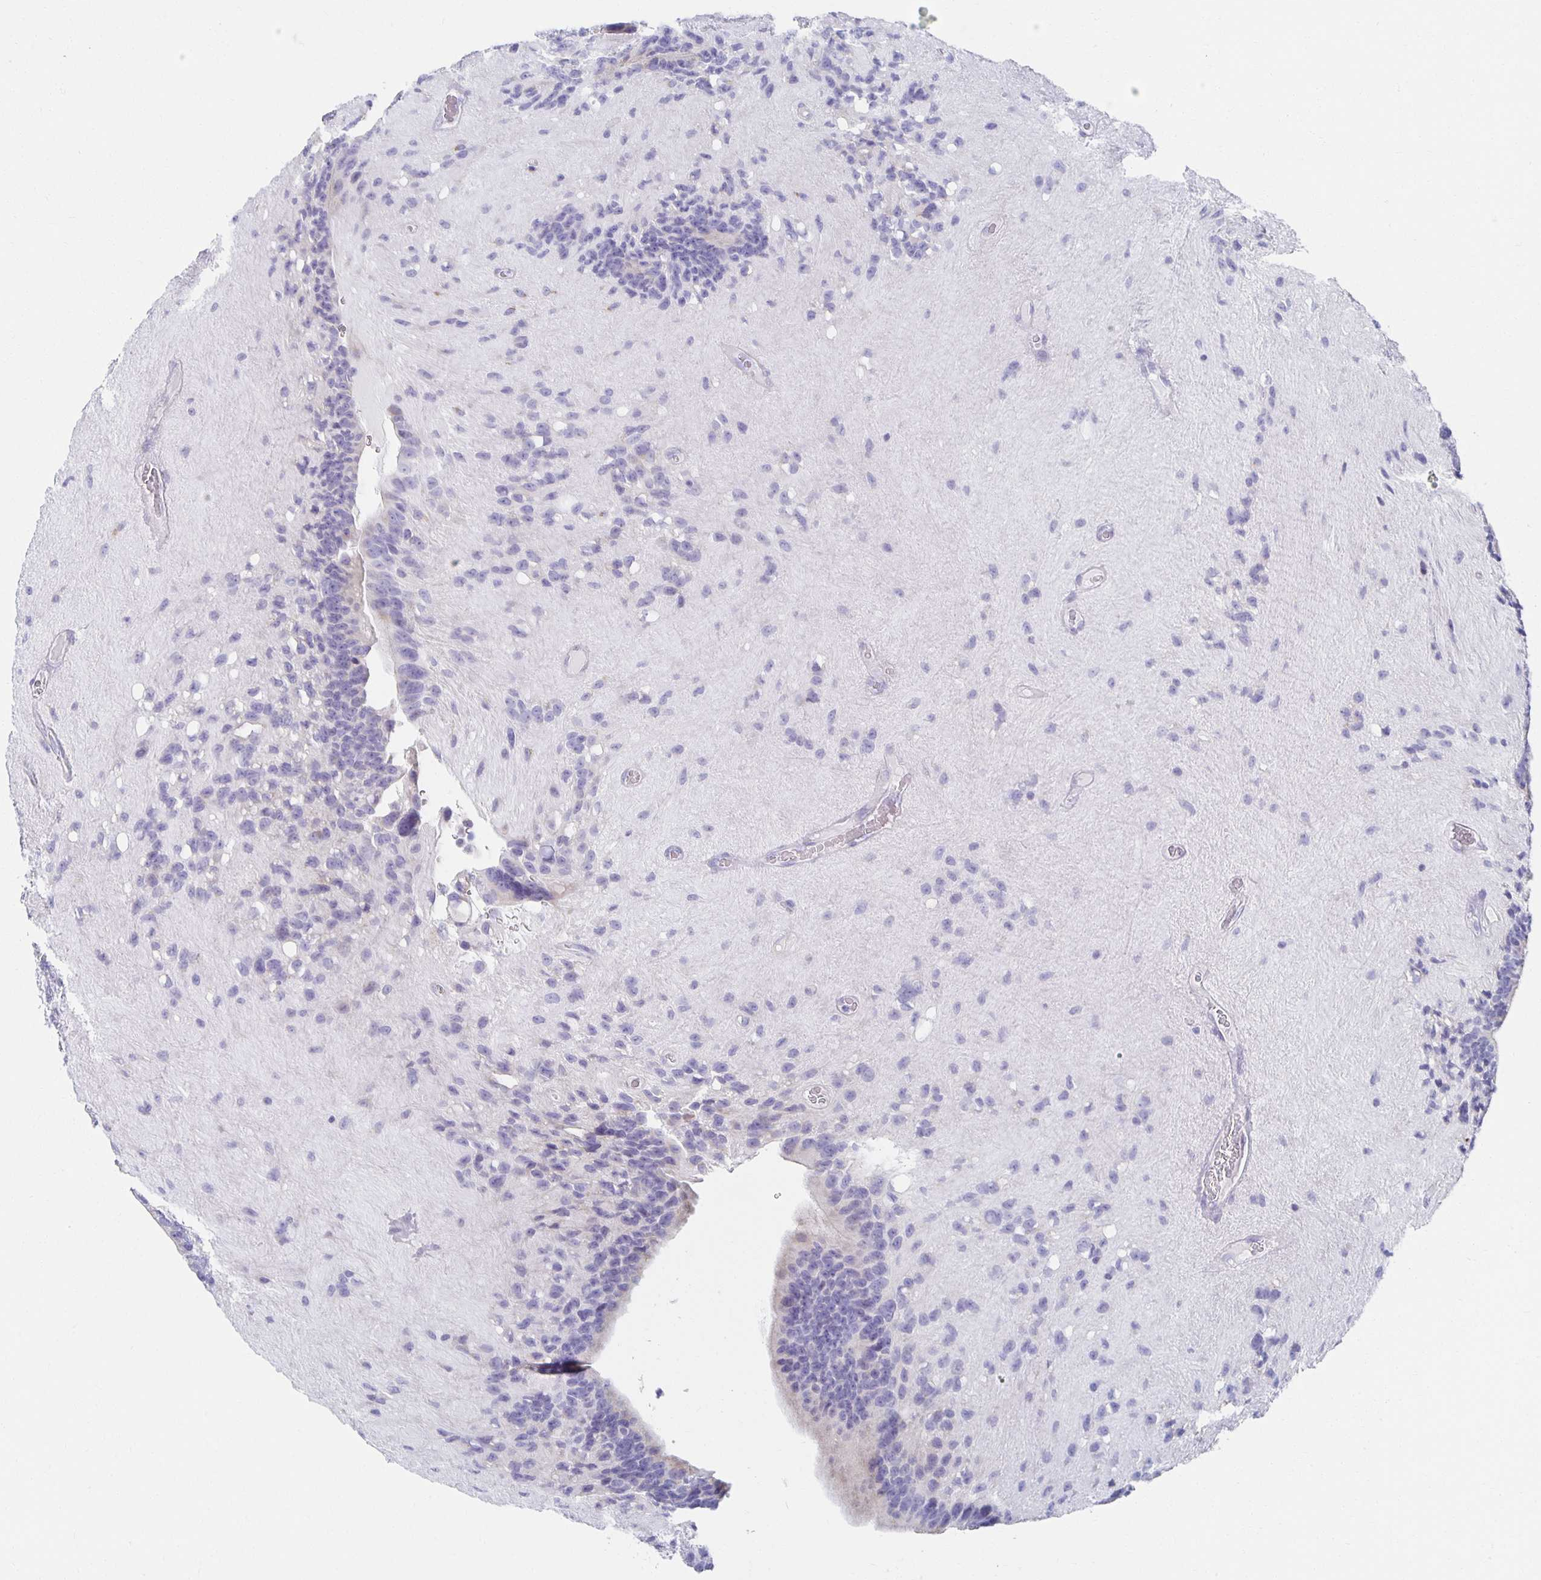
{"staining": {"intensity": "negative", "quantity": "none", "location": "none"}, "tissue": "glioma", "cell_type": "Tumor cells", "image_type": "cancer", "snomed": [{"axis": "morphology", "description": "Glioma, malignant, Low grade"}, {"axis": "topography", "description": "Brain"}], "caption": "Glioma was stained to show a protein in brown. There is no significant positivity in tumor cells.", "gene": "TEX44", "patient": {"sex": "male", "age": 31}}